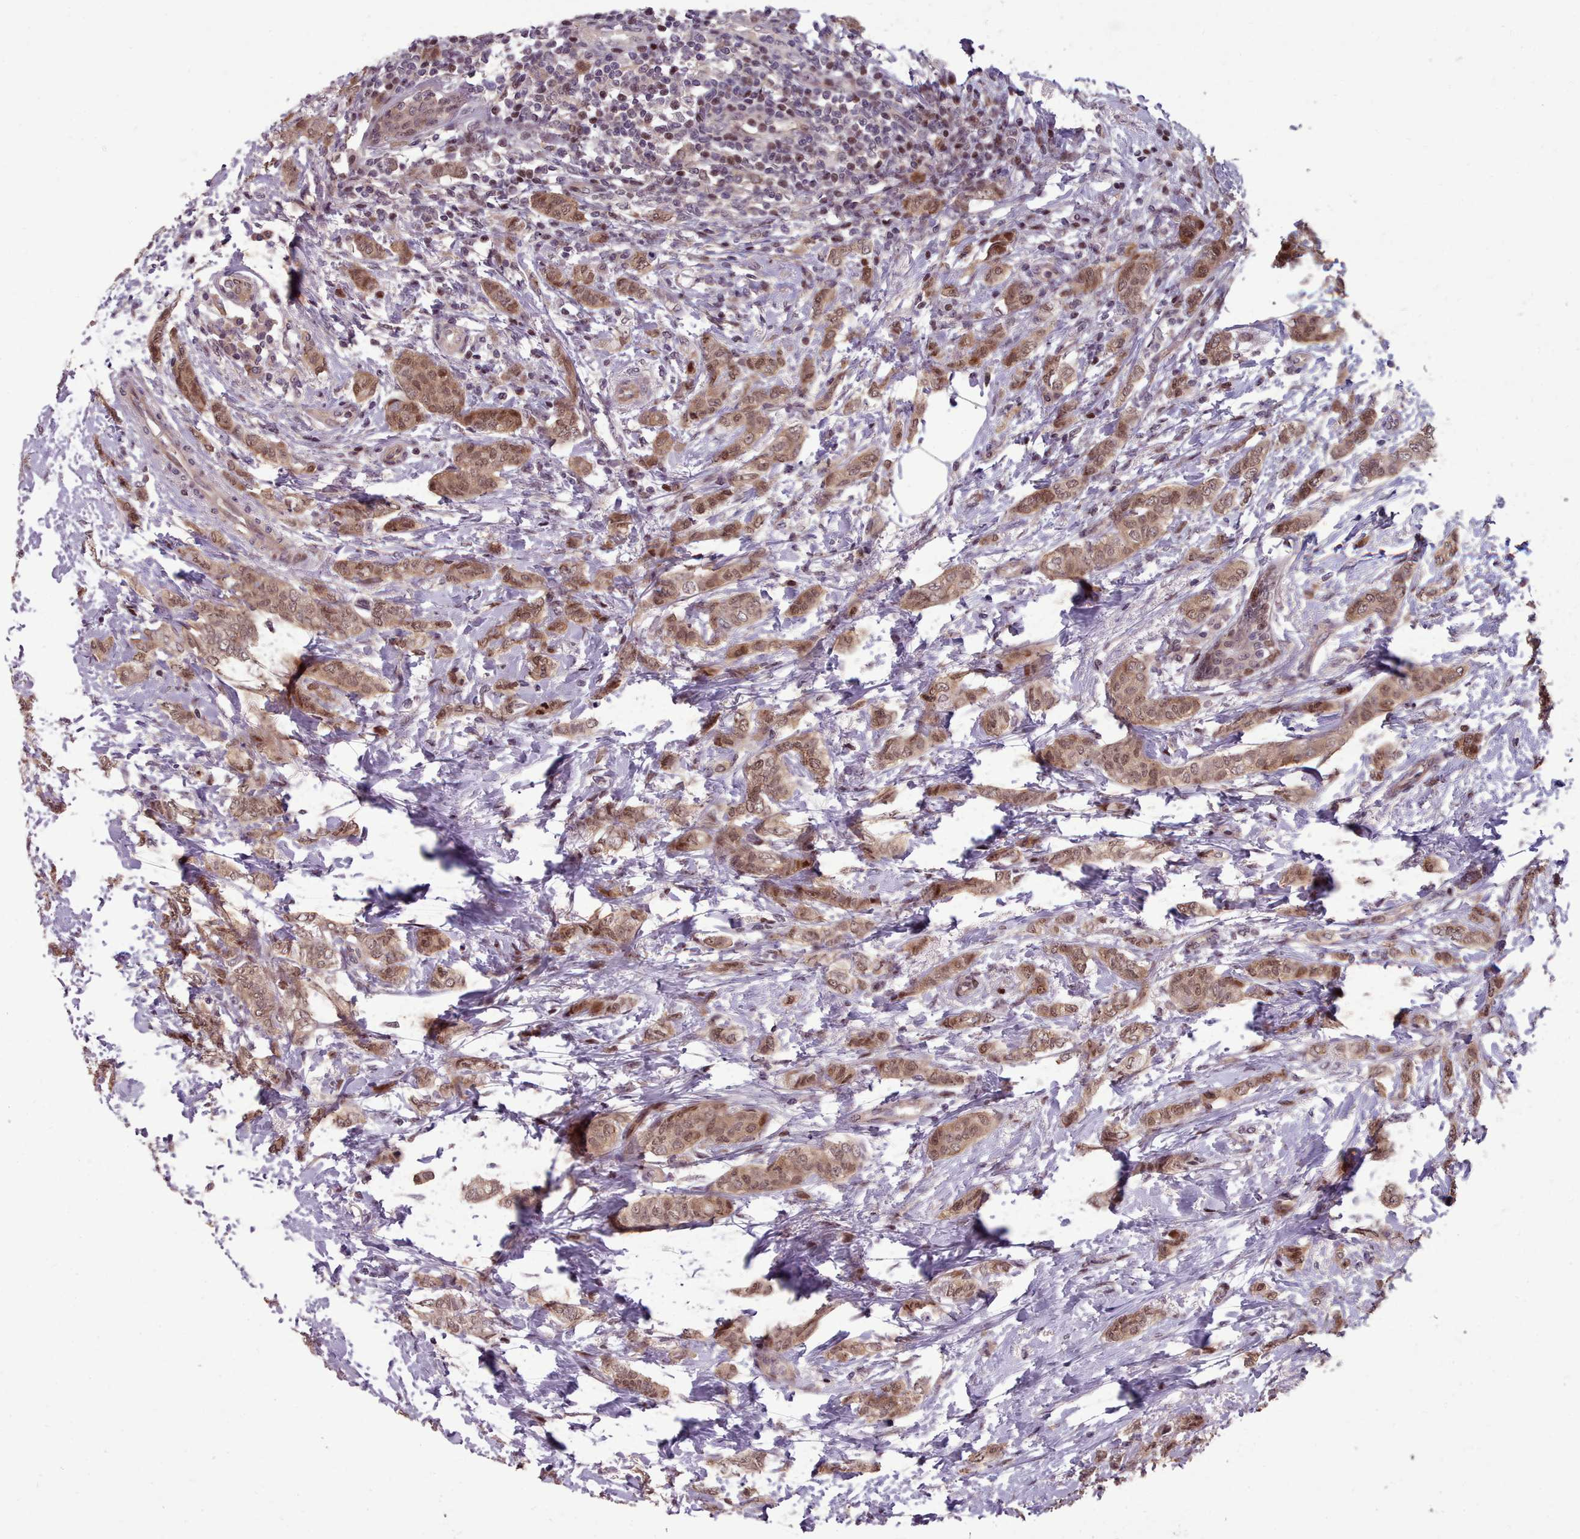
{"staining": {"intensity": "weak", "quantity": ">75%", "location": "cytoplasmic/membranous,nuclear"}, "tissue": "breast cancer", "cell_type": "Tumor cells", "image_type": "cancer", "snomed": [{"axis": "morphology", "description": "Duct carcinoma"}, {"axis": "topography", "description": "Breast"}], "caption": "This histopathology image demonstrates immunohistochemistry (IHC) staining of human breast infiltrating ductal carcinoma, with low weak cytoplasmic/membranous and nuclear expression in about >75% of tumor cells.", "gene": "ENSA", "patient": {"sex": "female", "age": 72}}